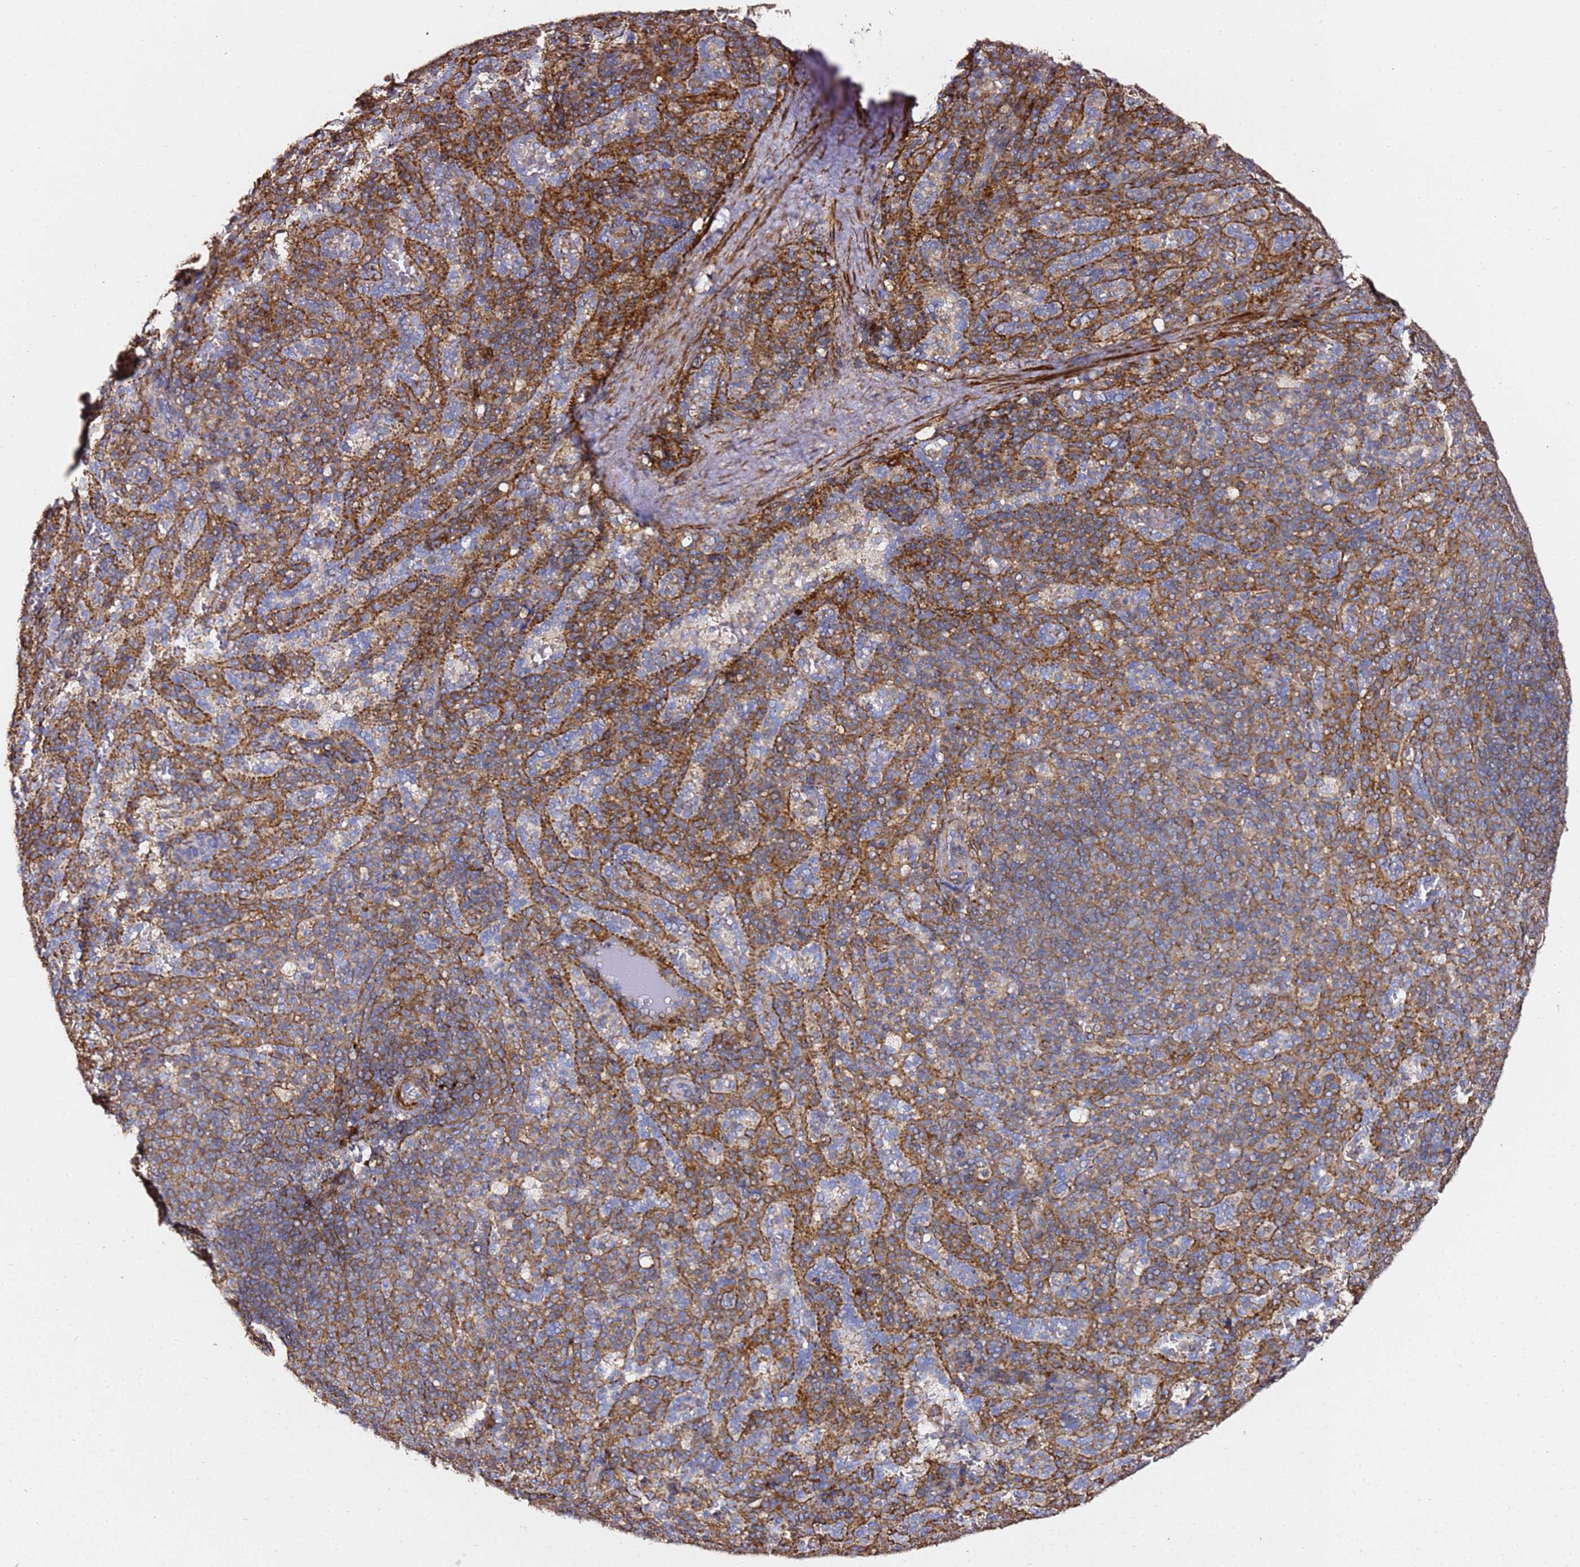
{"staining": {"intensity": "moderate", "quantity": "25%-75%", "location": "cytoplasmic/membranous"}, "tissue": "spleen", "cell_type": "Cells in red pulp", "image_type": "normal", "snomed": [{"axis": "morphology", "description": "Normal tissue, NOS"}, {"axis": "topography", "description": "Spleen"}], "caption": "Spleen stained with DAB IHC displays medium levels of moderate cytoplasmic/membranous staining in approximately 25%-75% of cells in red pulp.", "gene": "ZFP36L2", "patient": {"sex": "female", "age": 21}}